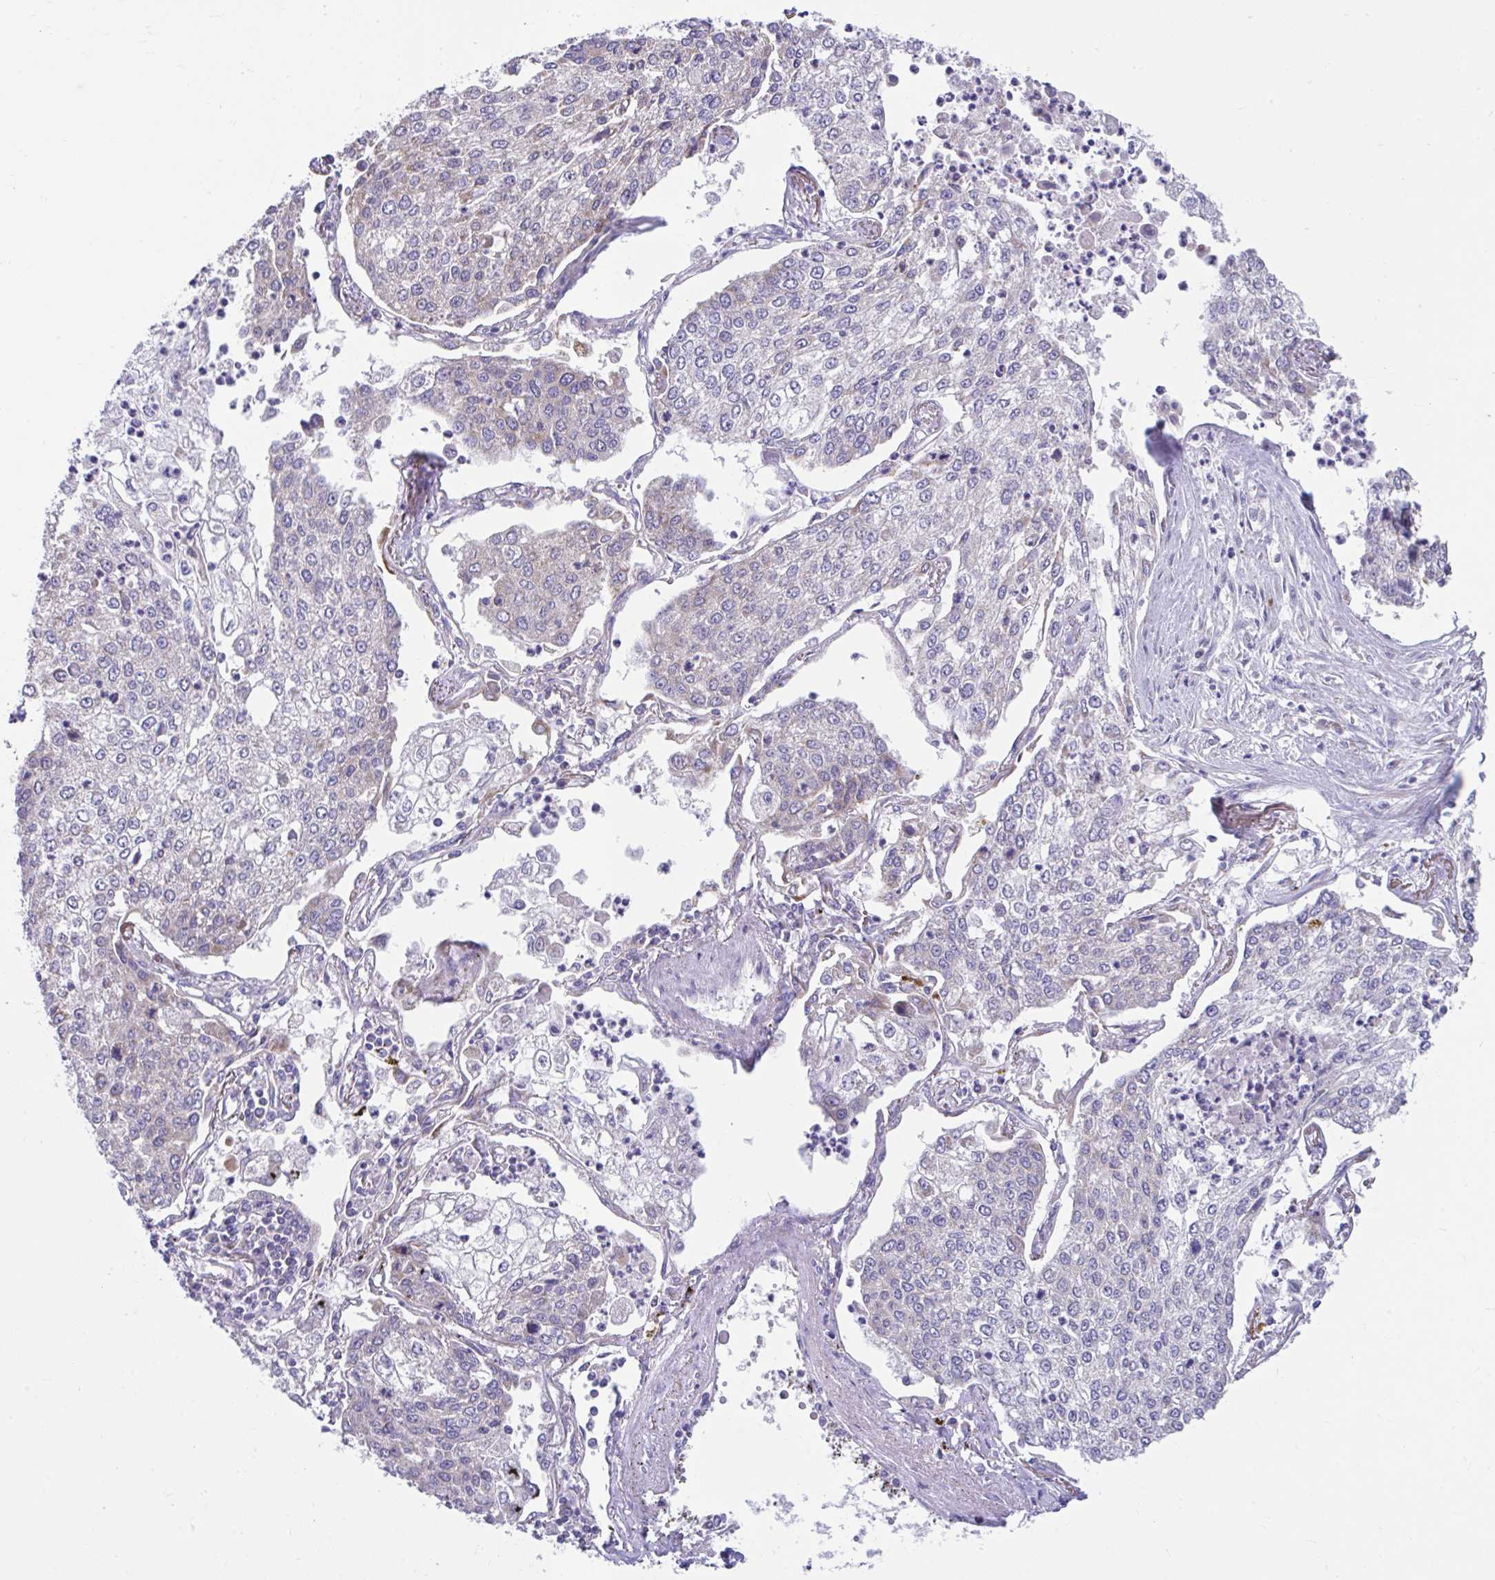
{"staining": {"intensity": "negative", "quantity": "none", "location": "none"}, "tissue": "lung cancer", "cell_type": "Tumor cells", "image_type": "cancer", "snomed": [{"axis": "morphology", "description": "Squamous cell carcinoma, NOS"}, {"axis": "topography", "description": "Lung"}], "caption": "Protein analysis of lung cancer demonstrates no significant expression in tumor cells.", "gene": "LINGO4", "patient": {"sex": "male", "age": 74}}